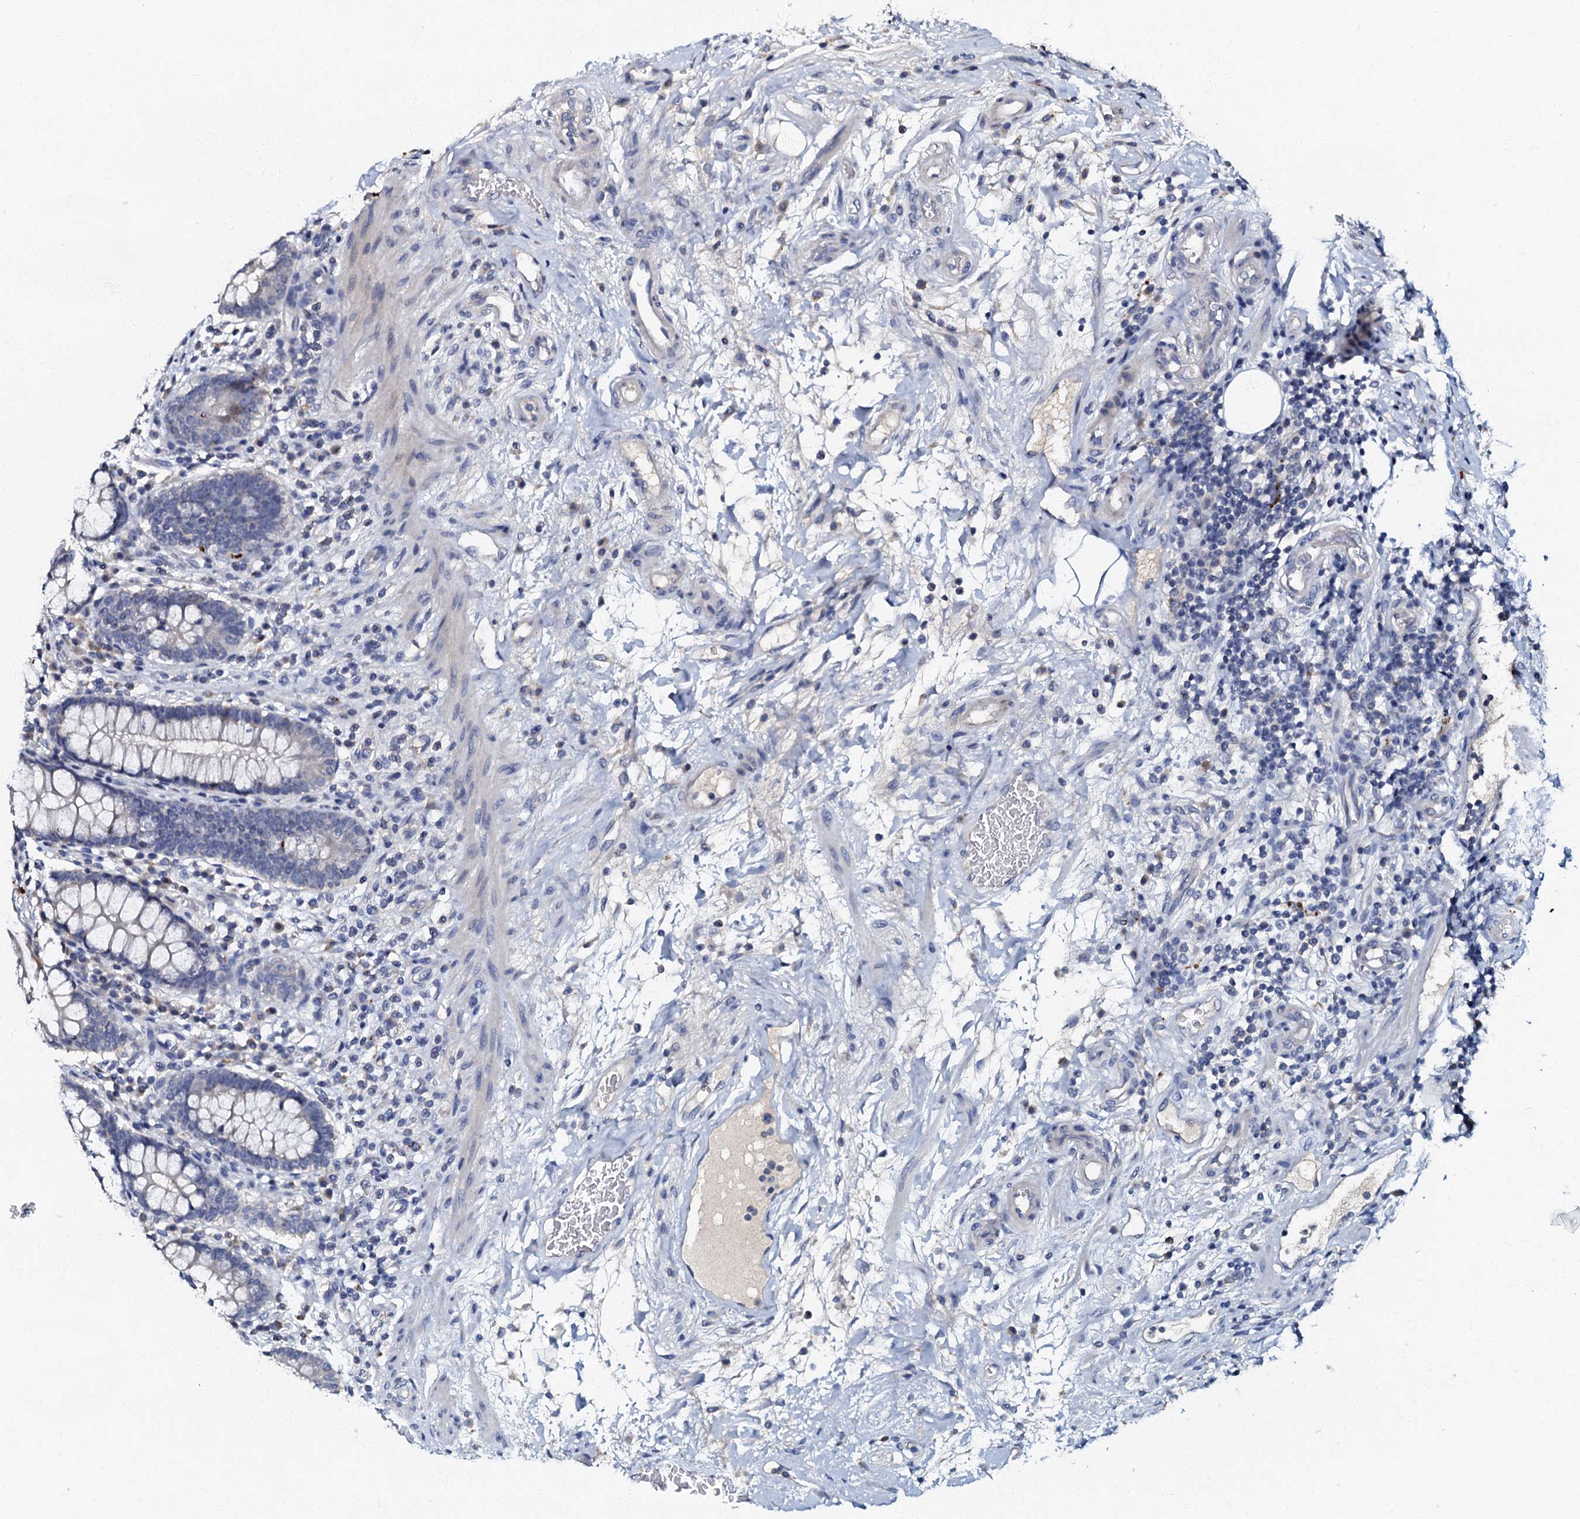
{"staining": {"intensity": "negative", "quantity": "none", "location": "none"}, "tissue": "colon", "cell_type": "Endothelial cells", "image_type": "normal", "snomed": [{"axis": "morphology", "description": "Normal tissue, NOS"}, {"axis": "topography", "description": "Colon"}], "caption": "Immunohistochemistry micrograph of benign colon stained for a protein (brown), which displays no positivity in endothelial cells.", "gene": "OLAH", "patient": {"sex": "female", "age": 79}}